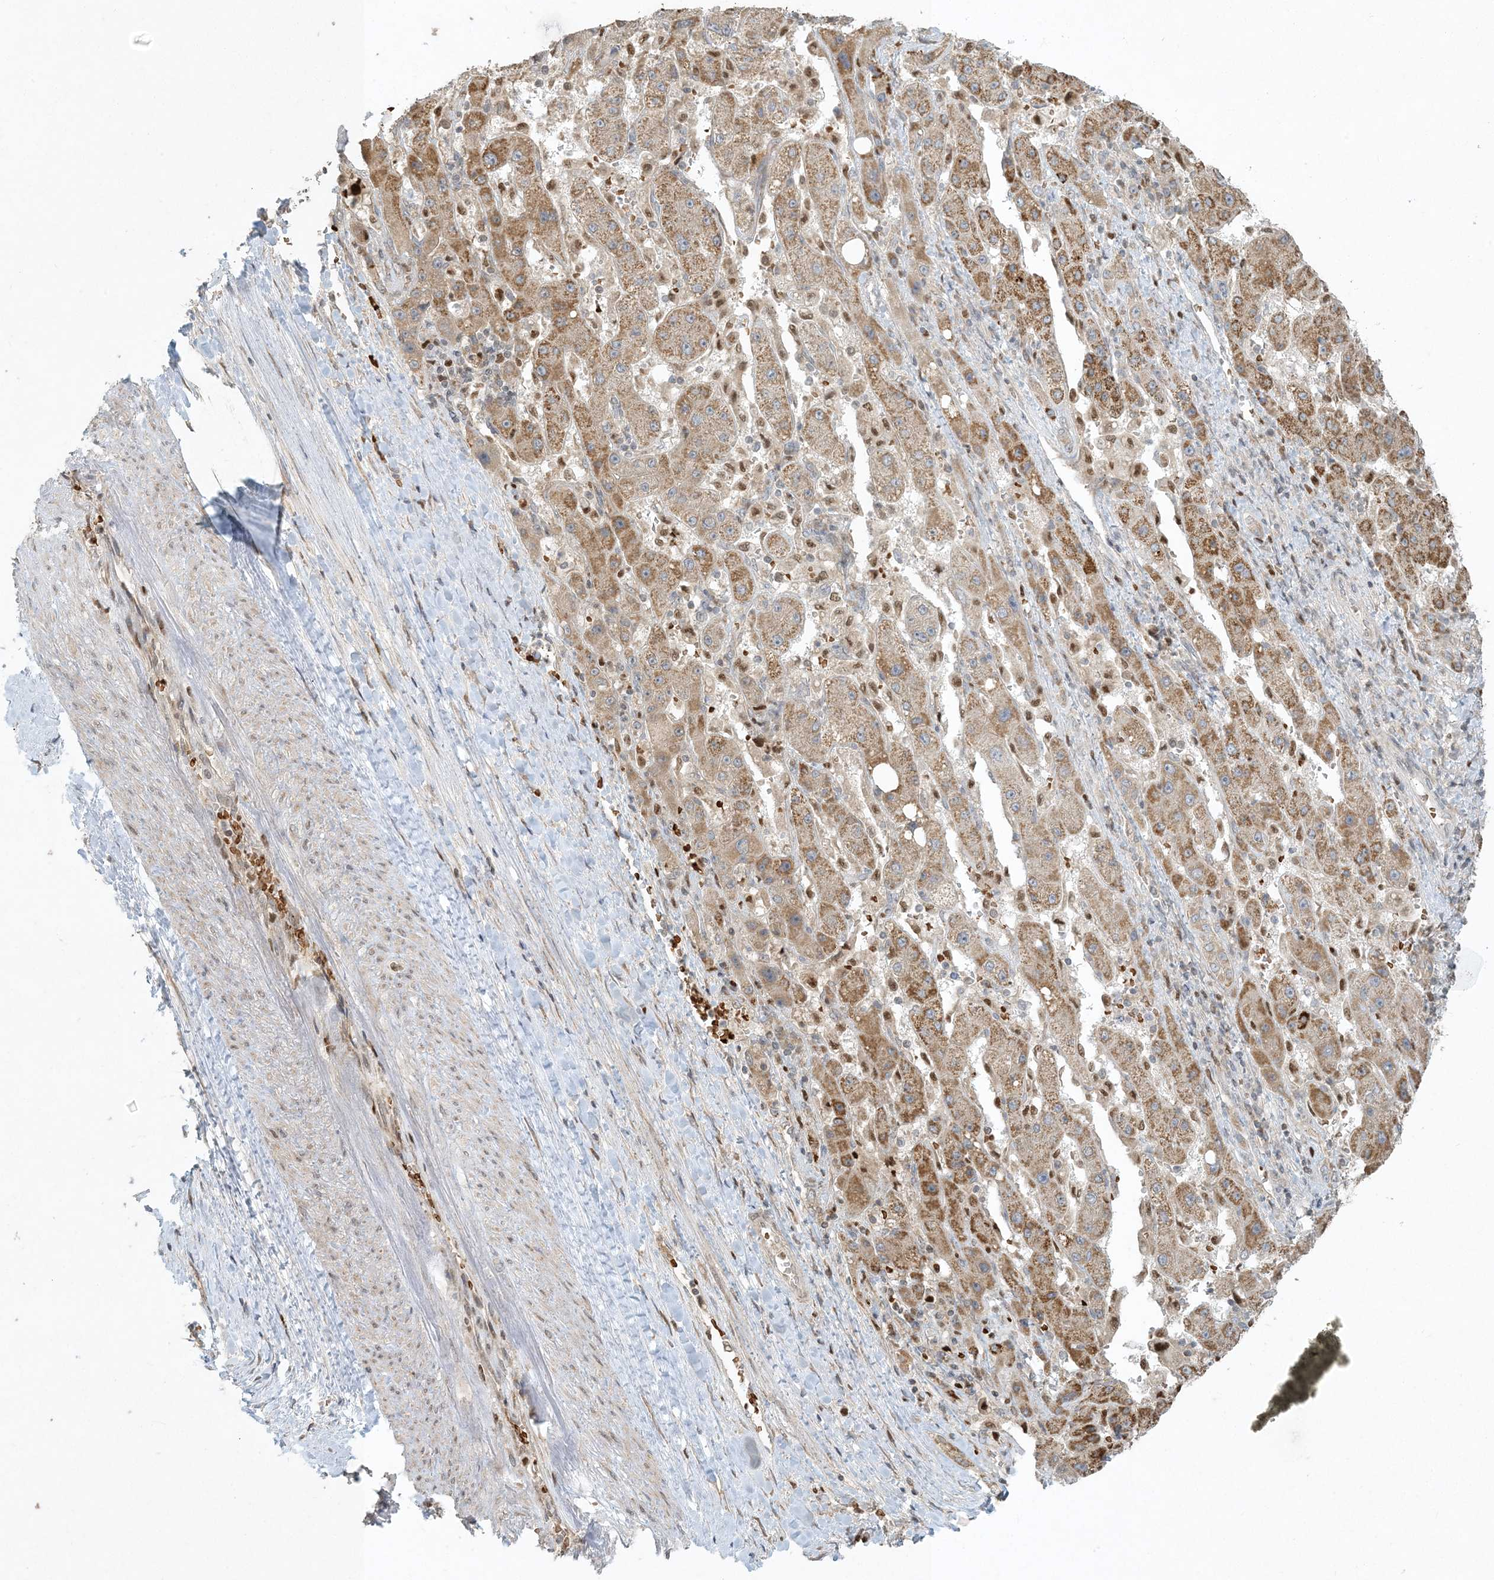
{"staining": {"intensity": "moderate", "quantity": ">75%", "location": "cytoplasmic/membranous"}, "tissue": "liver cancer", "cell_type": "Tumor cells", "image_type": "cancer", "snomed": [{"axis": "morphology", "description": "Carcinoma, Hepatocellular, NOS"}, {"axis": "topography", "description": "Liver"}], "caption": "This is an image of immunohistochemistry staining of liver cancer (hepatocellular carcinoma), which shows moderate staining in the cytoplasmic/membranous of tumor cells.", "gene": "CTDNEP1", "patient": {"sex": "female", "age": 73}}